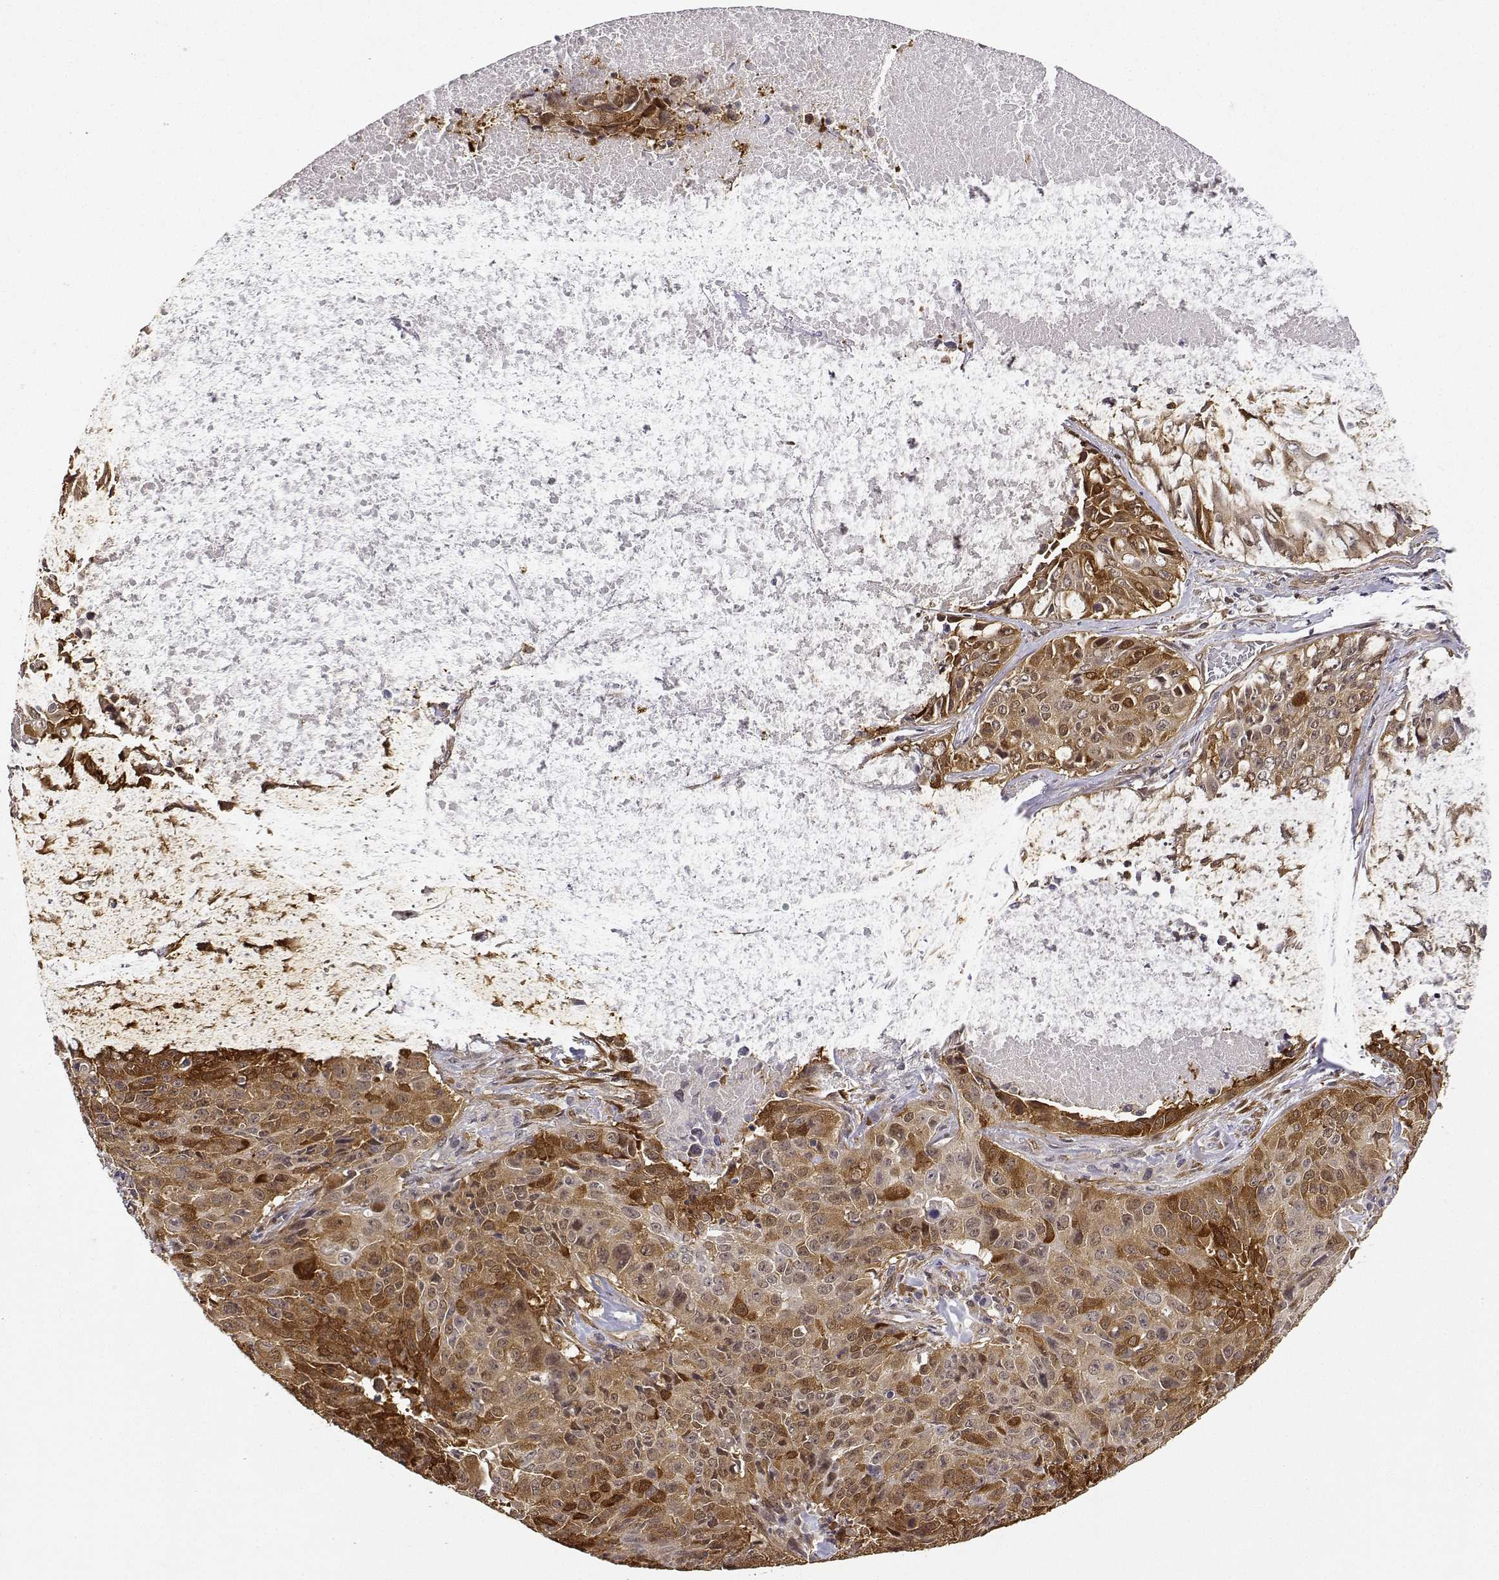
{"staining": {"intensity": "moderate", "quantity": ">75%", "location": "cytoplasmic/membranous"}, "tissue": "lung cancer", "cell_type": "Tumor cells", "image_type": "cancer", "snomed": [{"axis": "morphology", "description": "Normal tissue, NOS"}, {"axis": "morphology", "description": "Squamous cell carcinoma, NOS"}, {"axis": "topography", "description": "Bronchus"}, {"axis": "topography", "description": "Lung"}], "caption": "IHC micrograph of human squamous cell carcinoma (lung) stained for a protein (brown), which shows medium levels of moderate cytoplasmic/membranous expression in approximately >75% of tumor cells.", "gene": "PHGDH", "patient": {"sex": "male", "age": 64}}